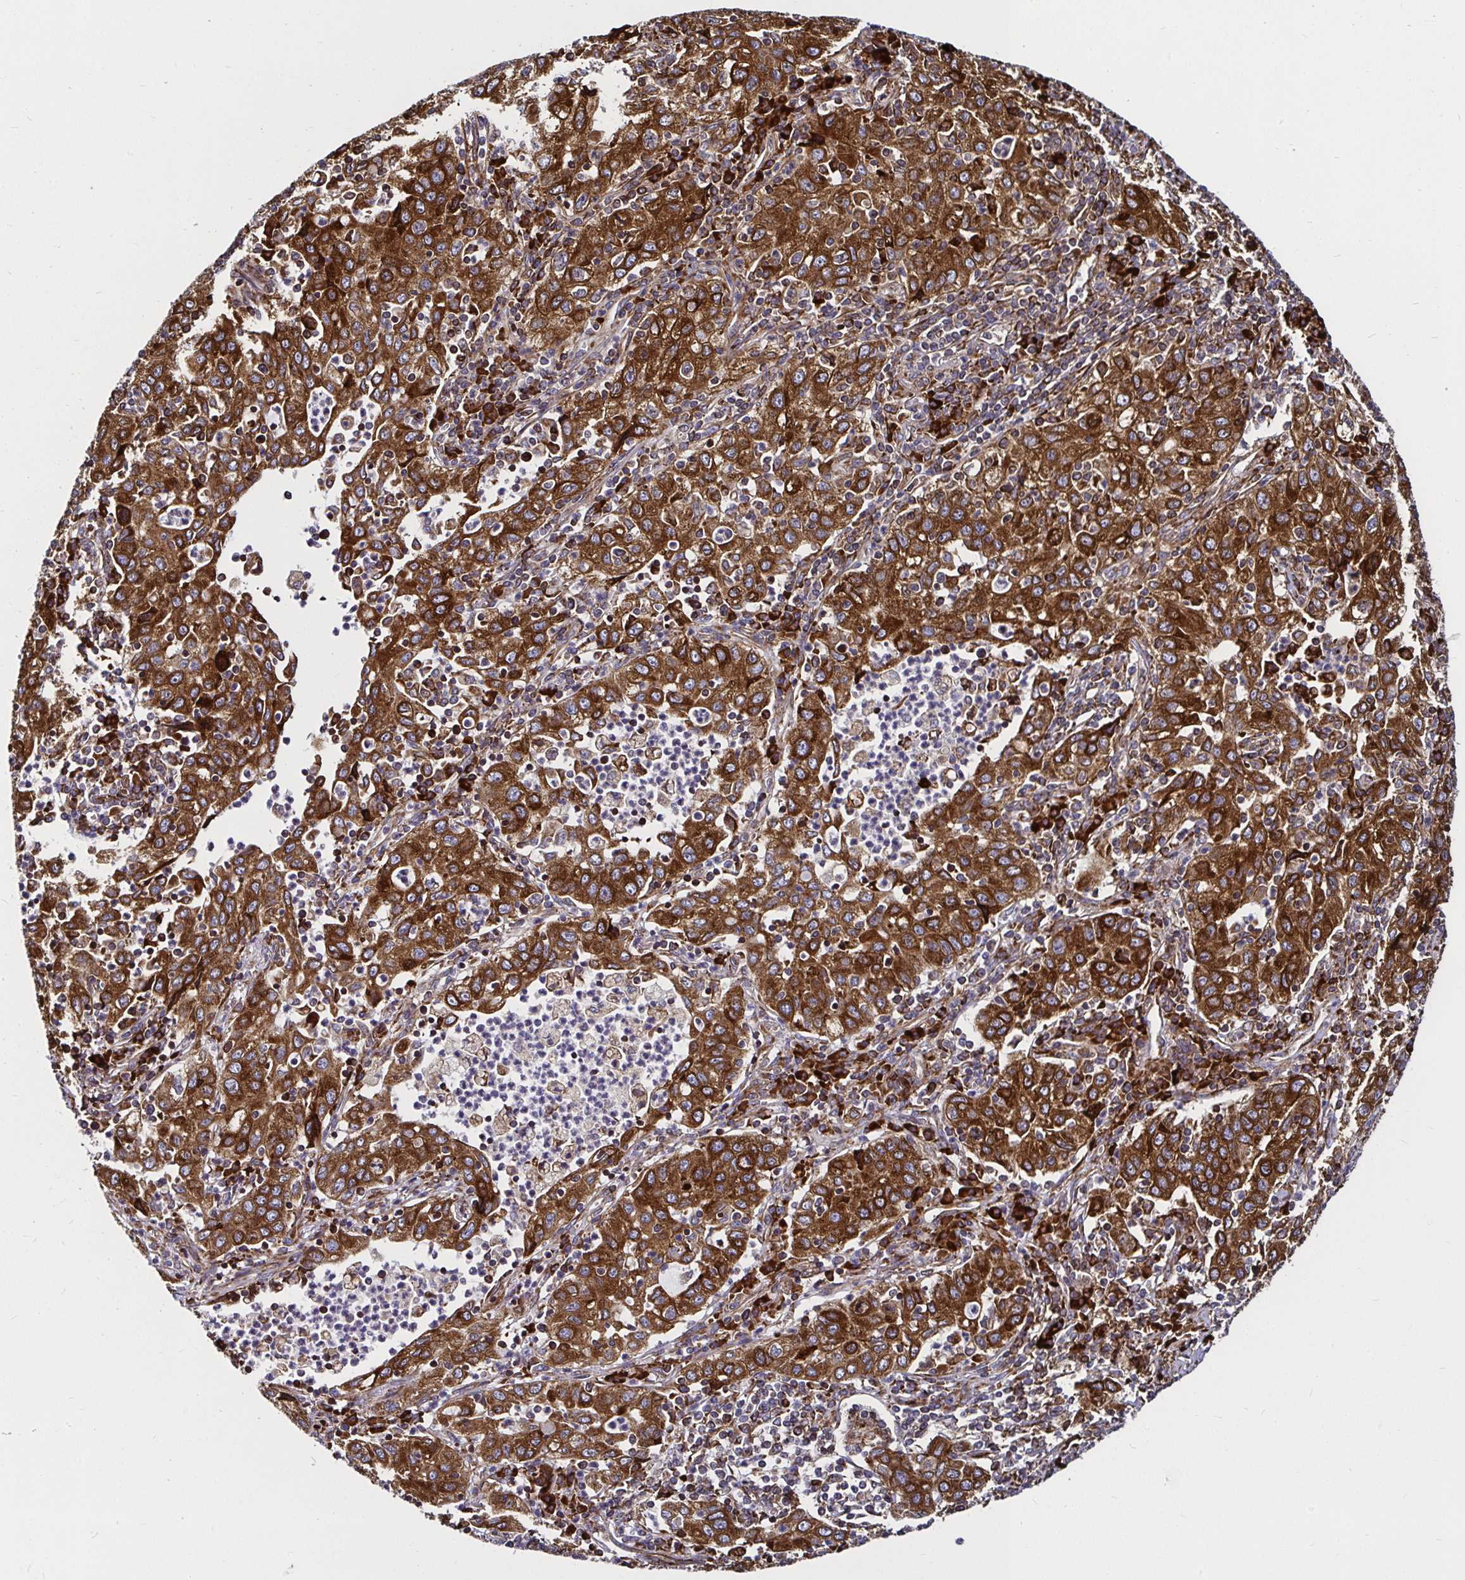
{"staining": {"intensity": "strong", "quantity": ">75%", "location": "cytoplasmic/membranous"}, "tissue": "lung cancer", "cell_type": "Tumor cells", "image_type": "cancer", "snomed": [{"axis": "morphology", "description": "Squamous cell carcinoma, NOS"}, {"axis": "topography", "description": "Lung"}], "caption": "High-magnification brightfield microscopy of lung cancer stained with DAB (brown) and counterstained with hematoxylin (blue). tumor cells exhibit strong cytoplasmic/membranous positivity is appreciated in approximately>75% of cells.", "gene": "SMYD3", "patient": {"sex": "male", "age": 71}}